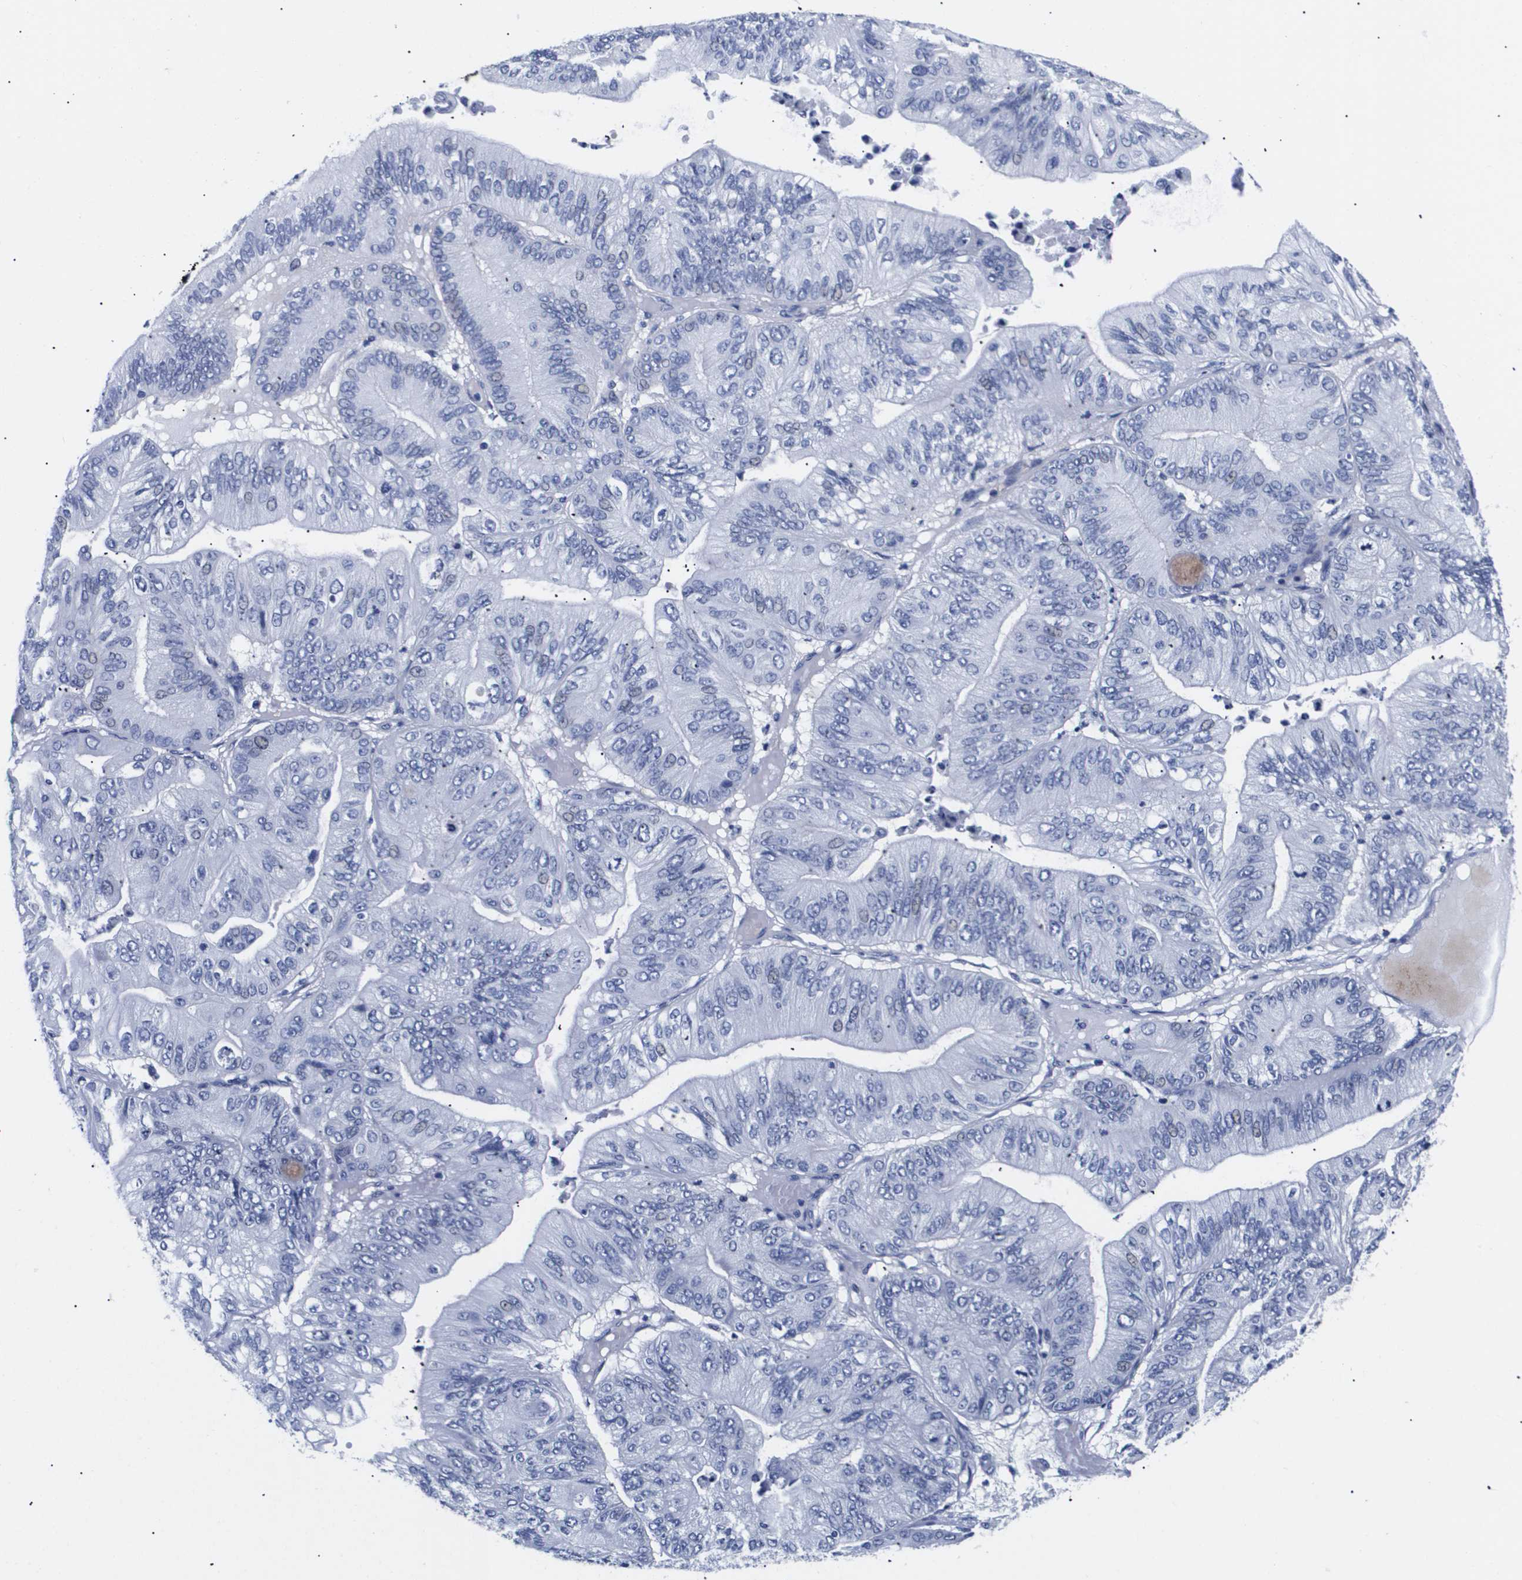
{"staining": {"intensity": "negative", "quantity": "none", "location": "none"}, "tissue": "ovarian cancer", "cell_type": "Tumor cells", "image_type": "cancer", "snomed": [{"axis": "morphology", "description": "Cystadenocarcinoma, mucinous, NOS"}, {"axis": "topography", "description": "Ovary"}], "caption": "Immunohistochemistry of human ovarian cancer (mucinous cystadenocarcinoma) demonstrates no expression in tumor cells. (DAB (3,3'-diaminobenzidine) immunohistochemistry, high magnification).", "gene": "ATP6V0A4", "patient": {"sex": "female", "age": 61}}